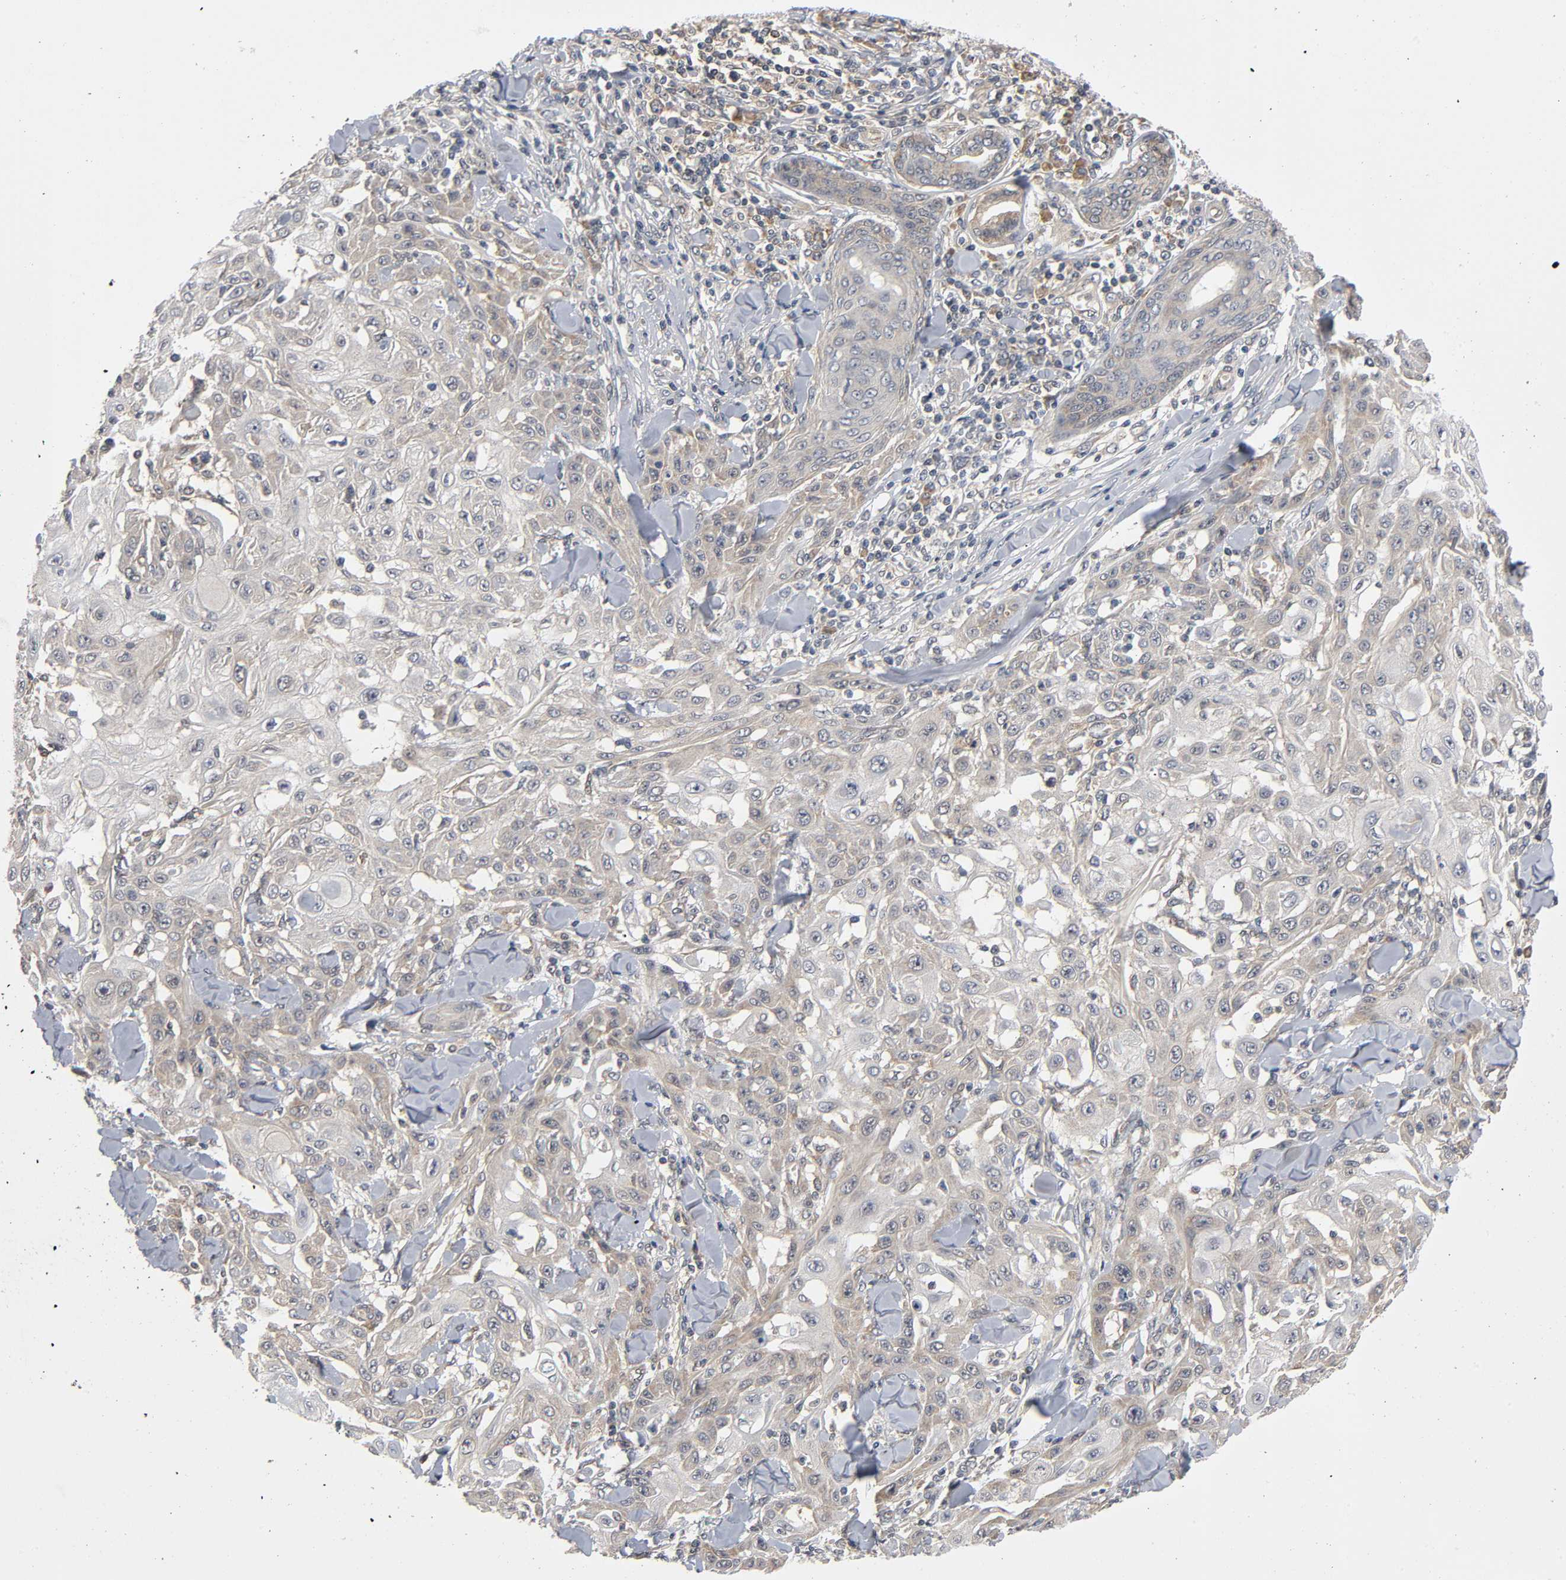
{"staining": {"intensity": "weak", "quantity": "25%-75%", "location": "cytoplasmic/membranous"}, "tissue": "skin cancer", "cell_type": "Tumor cells", "image_type": "cancer", "snomed": [{"axis": "morphology", "description": "Squamous cell carcinoma, NOS"}, {"axis": "topography", "description": "Skin"}], "caption": "IHC image of neoplastic tissue: skin squamous cell carcinoma stained using IHC displays low levels of weak protein expression localized specifically in the cytoplasmic/membranous of tumor cells, appearing as a cytoplasmic/membranous brown color.", "gene": "MAPK8", "patient": {"sex": "male", "age": 24}}